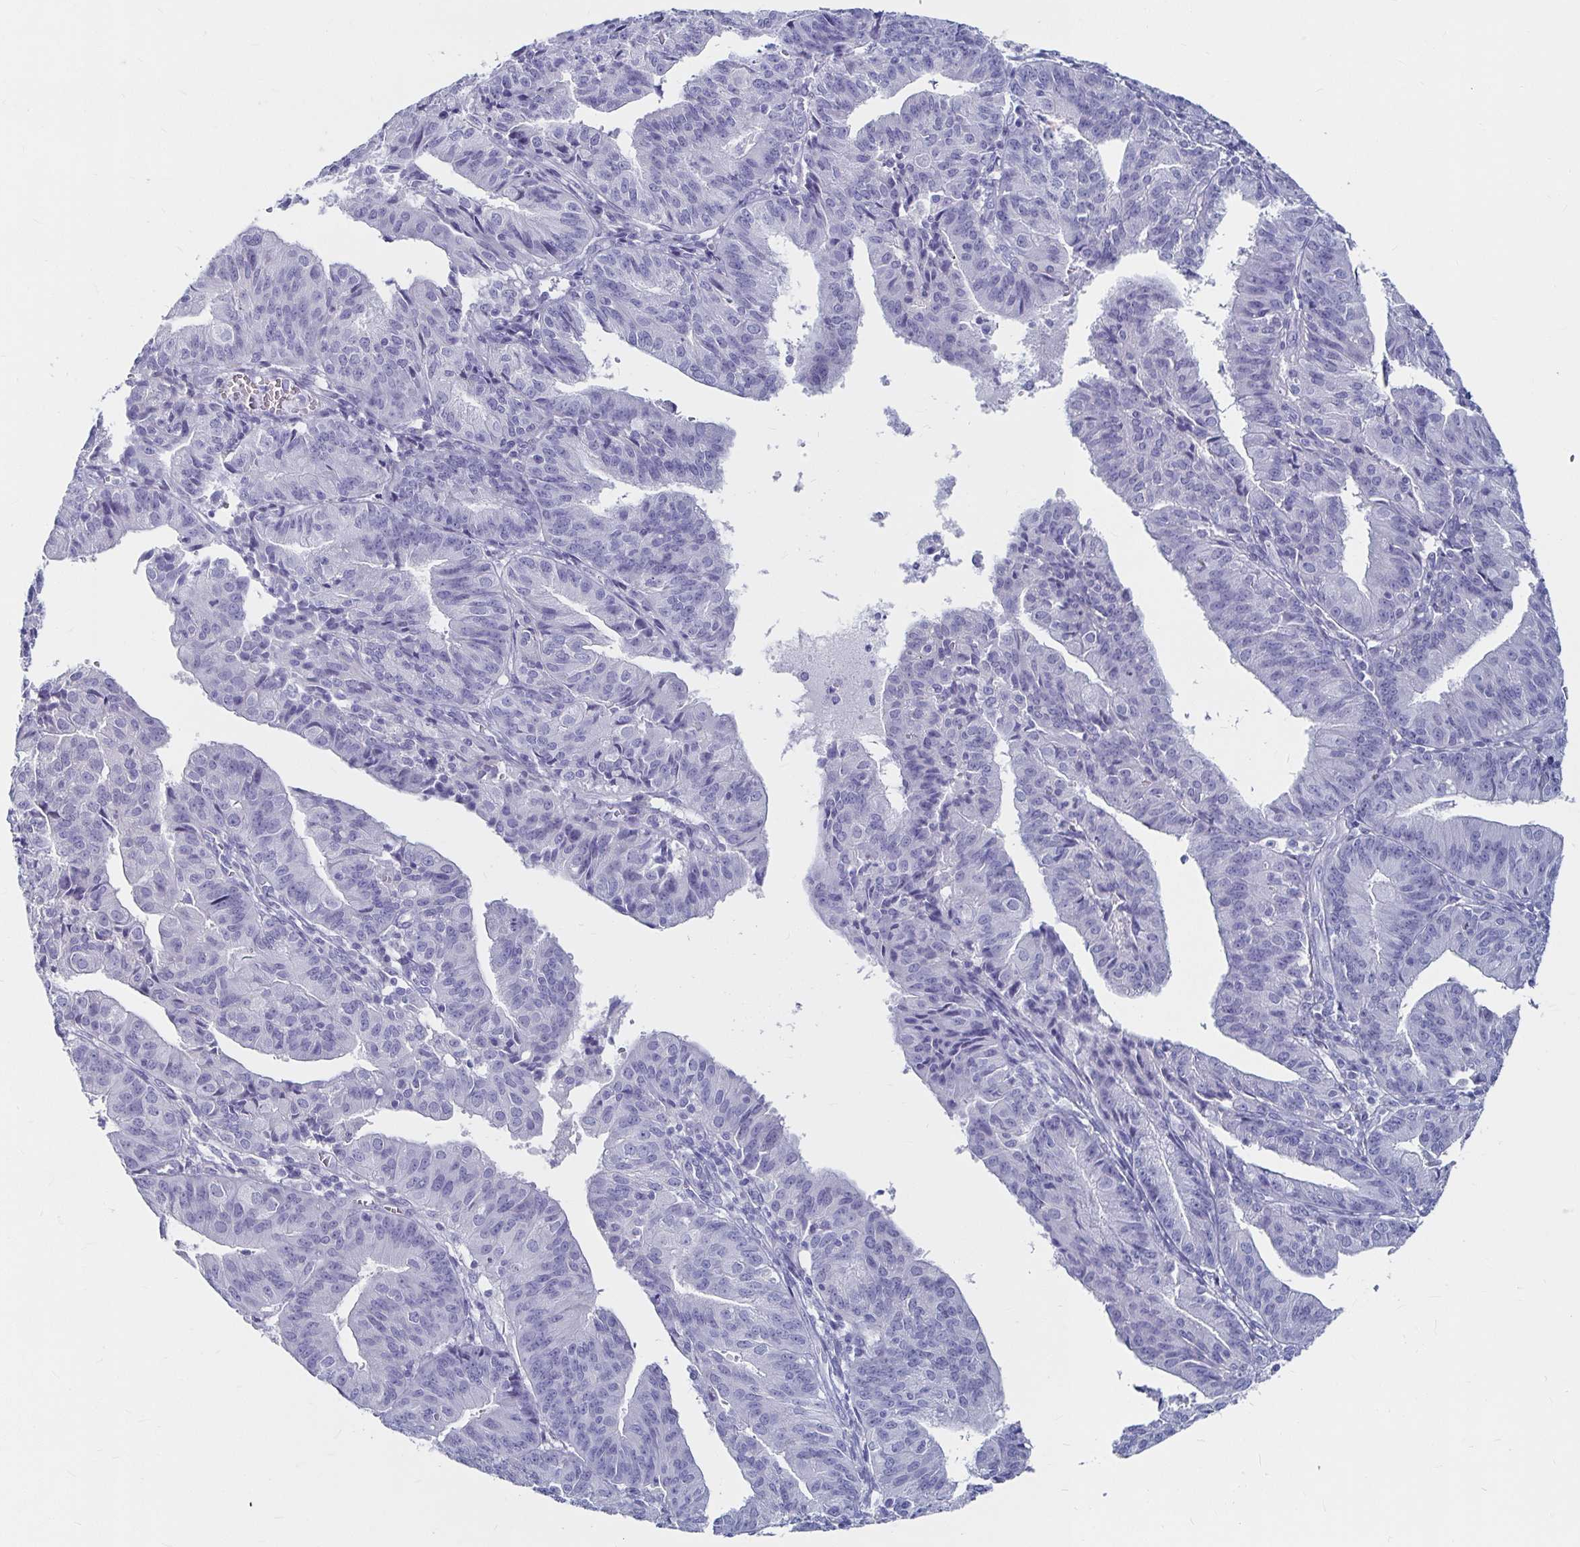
{"staining": {"intensity": "negative", "quantity": "none", "location": "none"}, "tissue": "endometrial cancer", "cell_type": "Tumor cells", "image_type": "cancer", "snomed": [{"axis": "morphology", "description": "Adenocarcinoma, NOS"}, {"axis": "topography", "description": "Endometrium"}], "caption": "Tumor cells are negative for brown protein staining in endometrial adenocarcinoma. (DAB IHC with hematoxylin counter stain).", "gene": "CA9", "patient": {"sex": "female", "age": 56}}